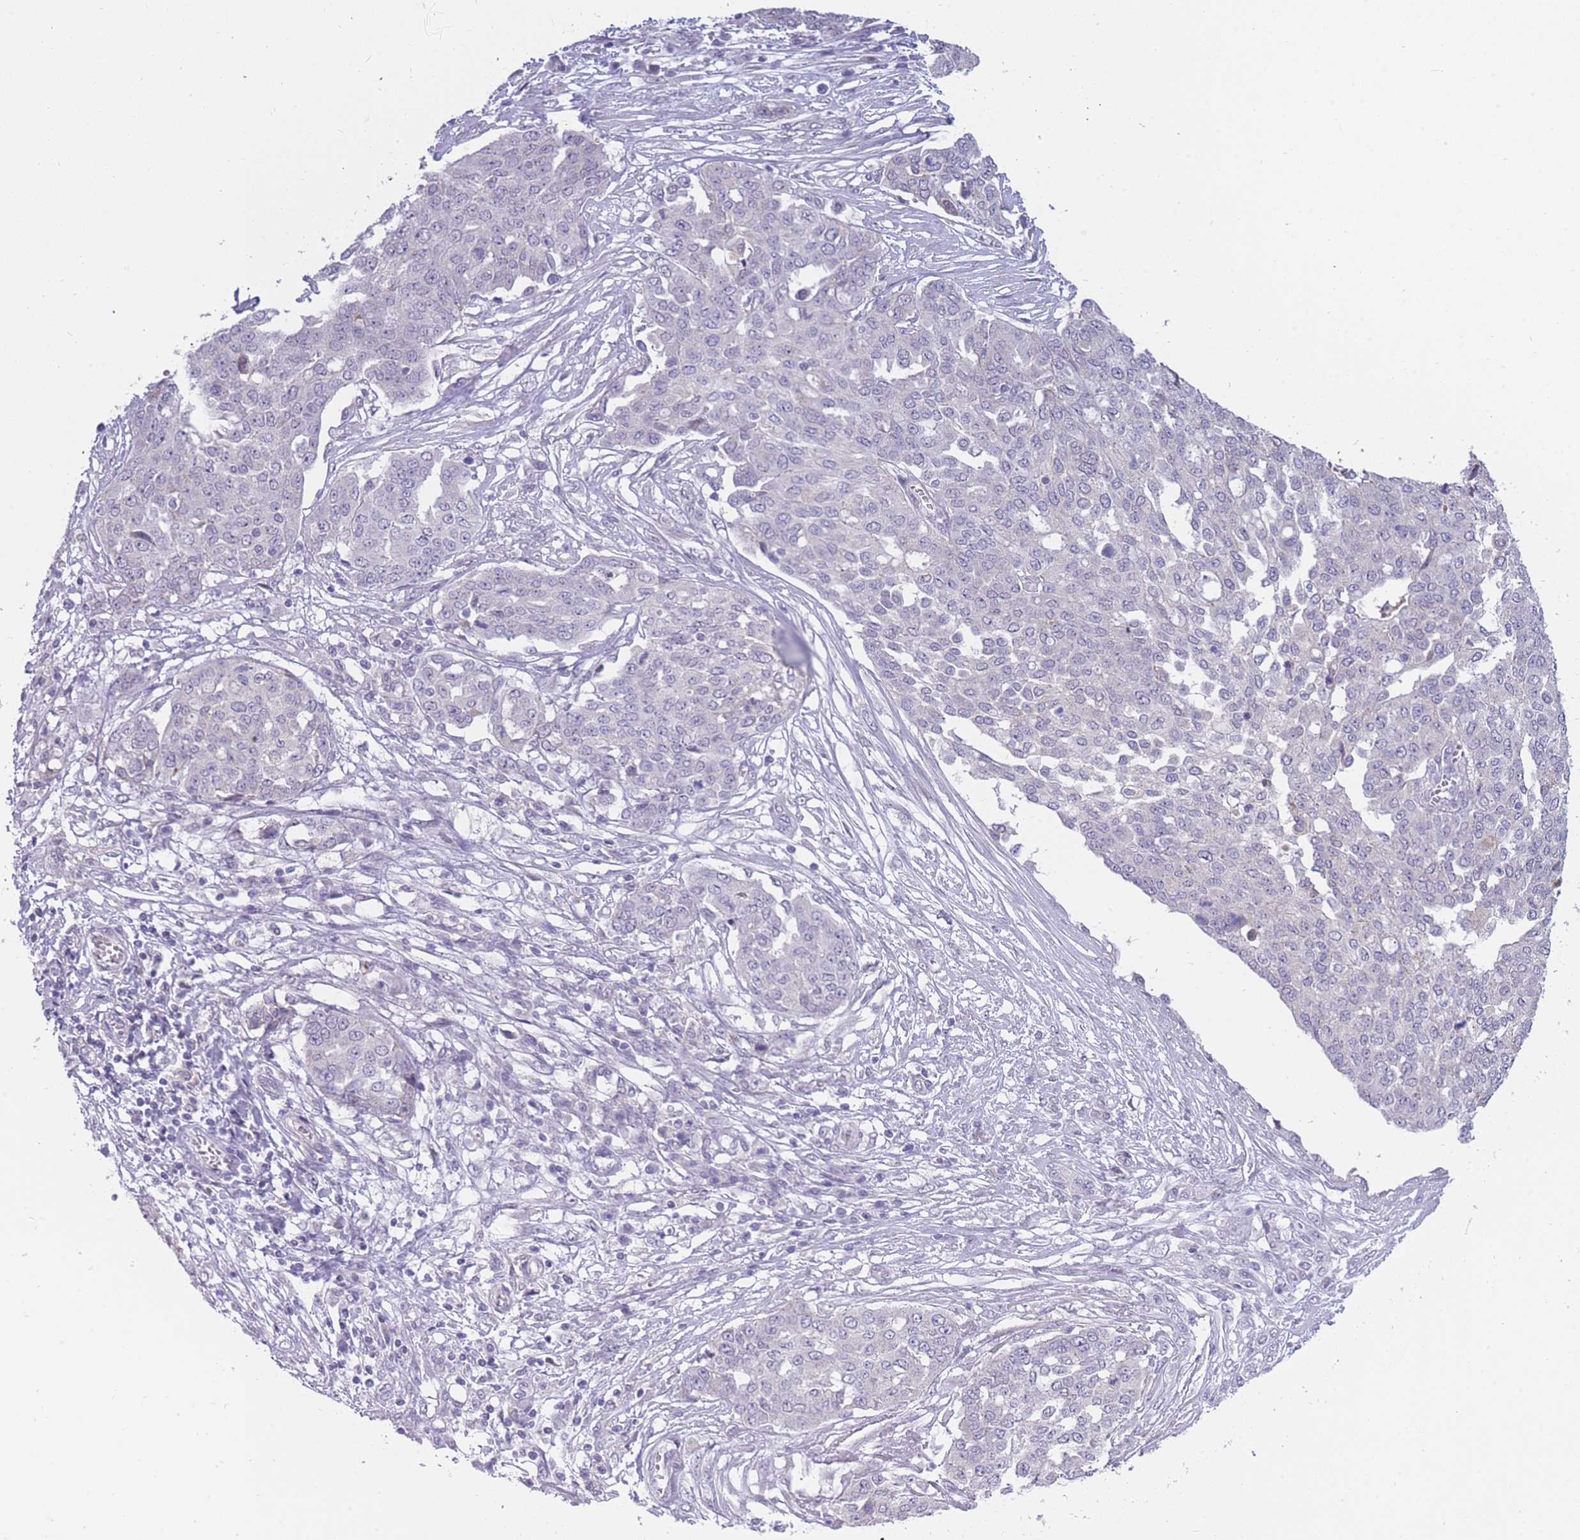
{"staining": {"intensity": "negative", "quantity": "none", "location": "none"}, "tissue": "ovarian cancer", "cell_type": "Tumor cells", "image_type": "cancer", "snomed": [{"axis": "morphology", "description": "Cystadenocarcinoma, serous, NOS"}, {"axis": "topography", "description": "Soft tissue"}, {"axis": "topography", "description": "Ovary"}], "caption": "A high-resolution micrograph shows immunohistochemistry staining of serous cystadenocarcinoma (ovarian), which reveals no significant positivity in tumor cells.", "gene": "GOLGA6L25", "patient": {"sex": "female", "age": 57}}